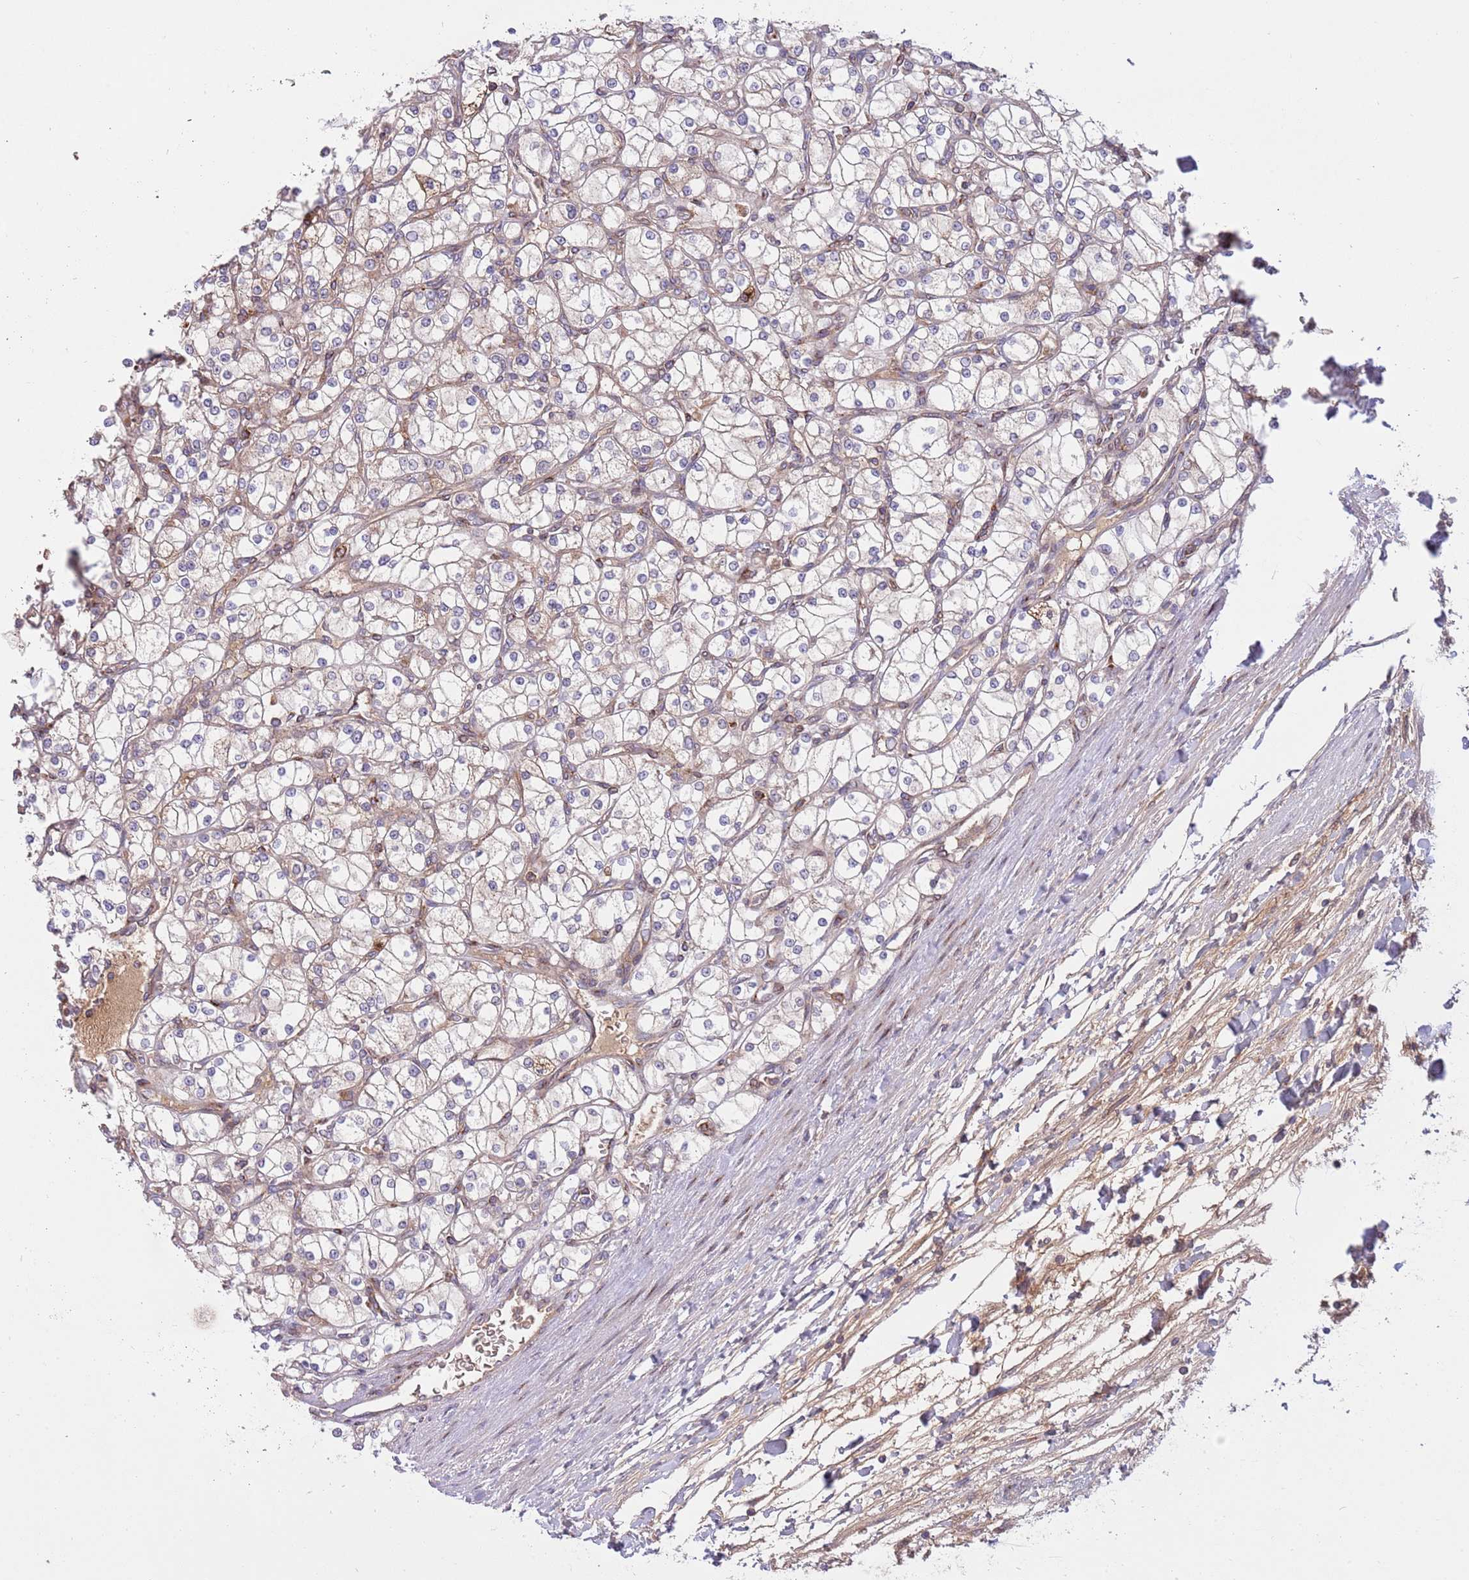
{"staining": {"intensity": "negative", "quantity": "none", "location": "none"}, "tissue": "renal cancer", "cell_type": "Tumor cells", "image_type": "cancer", "snomed": [{"axis": "morphology", "description": "Adenocarcinoma, NOS"}, {"axis": "topography", "description": "Kidney"}], "caption": "An image of human renal cancer (adenocarcinoma) is negative for staining in tumor cells. (DAB (3,3'-diaminobenzidine) IHC visualized using brightfield microscopy, high magnification).", "gene": "BTBD7", "patient": {"sex": "male", "age": 80}}